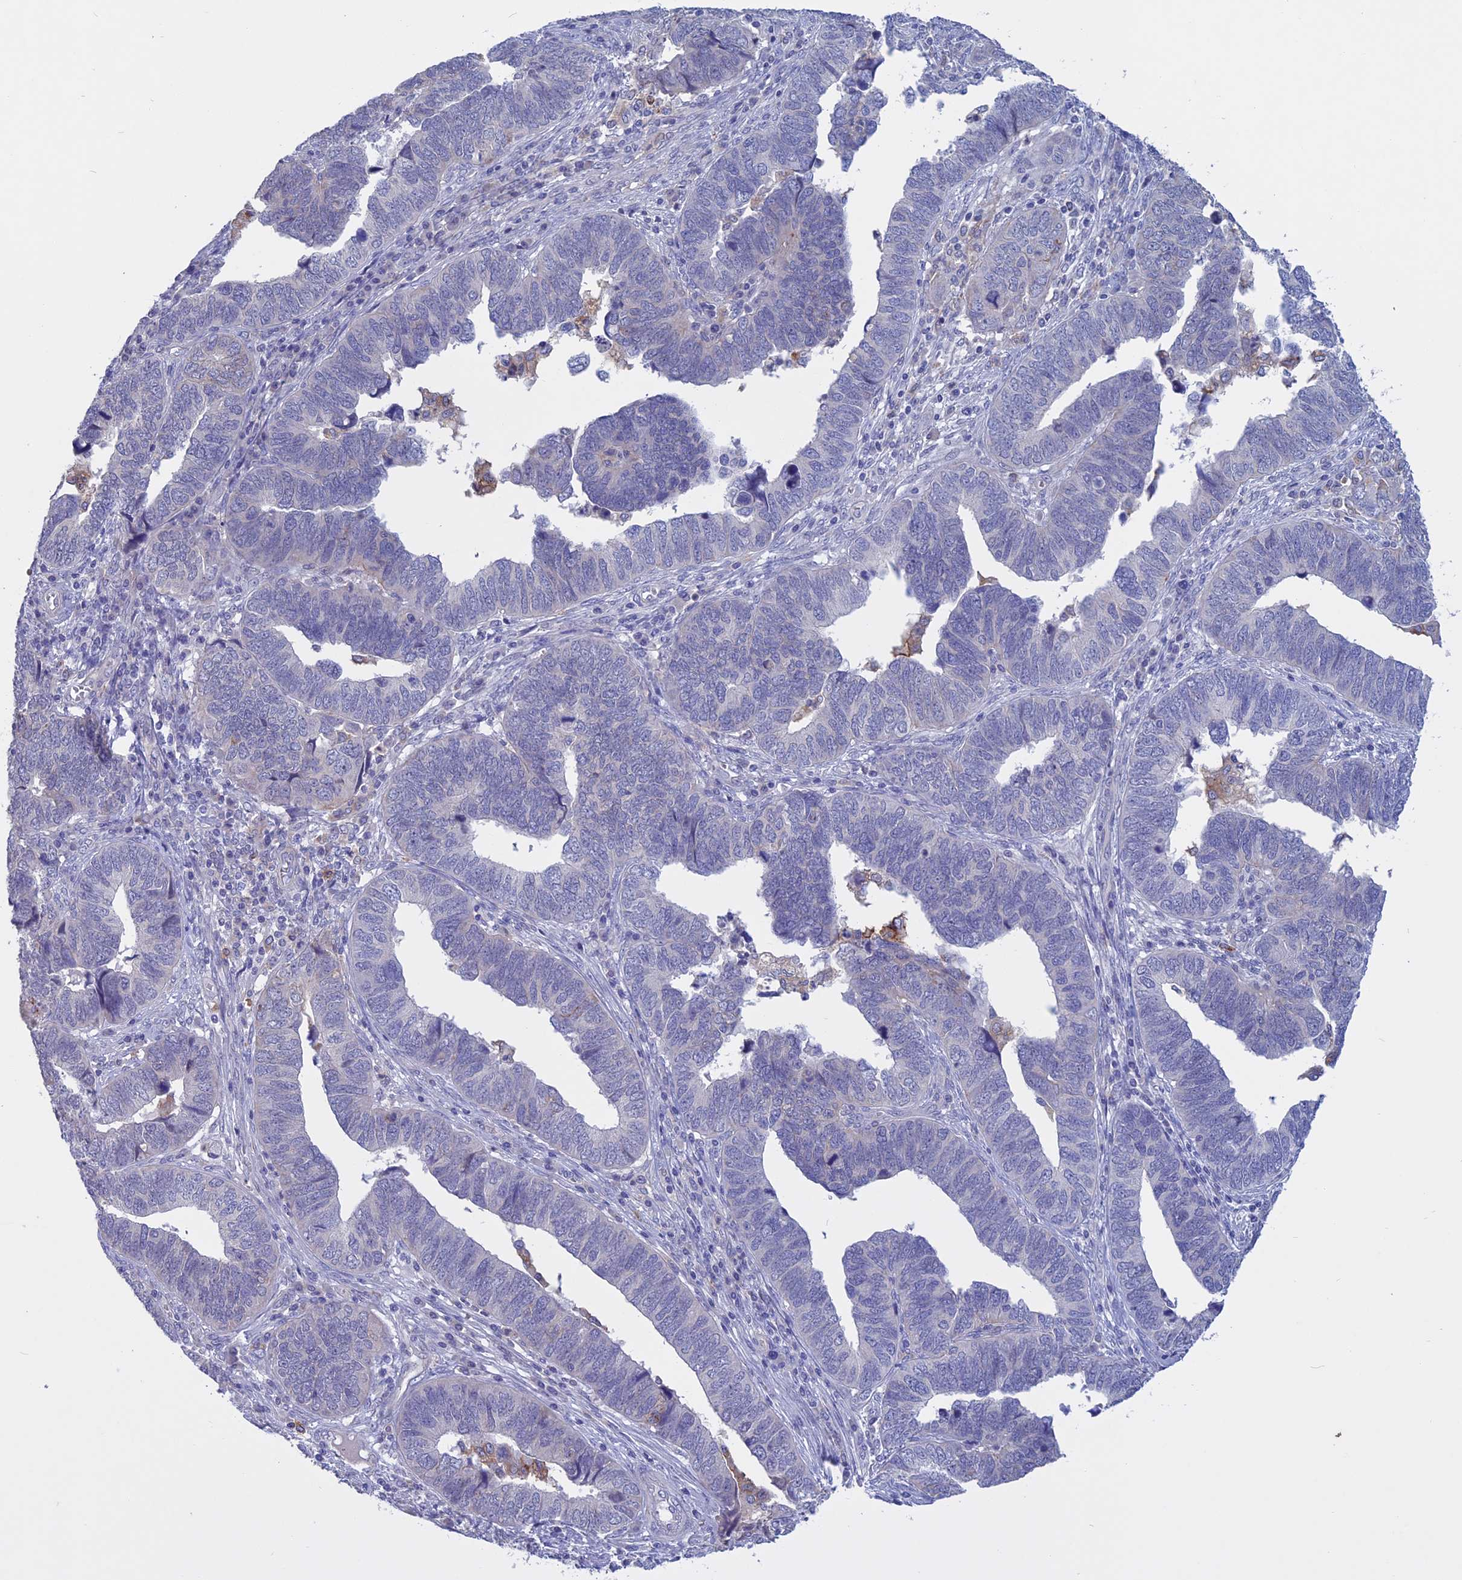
{"staining": {"intensity": "negative", "quantity": "none", "location": "none"}, "tissue": "endometrial cancer", "cell_type": "Tumor cells", "image_type": "cancer", "snomed": [{"axis": "morphology", "description": "Adenocarcinoma, NOS"}, {"axis": "topography", "description": "Endometrium"}], "caption": "Immunohistochemistry (IHC) of endometrial cancer shows no positivity in tumor cells.", "gene": "SLC2A6", "patient": {"sex": "female", "age": 79}}